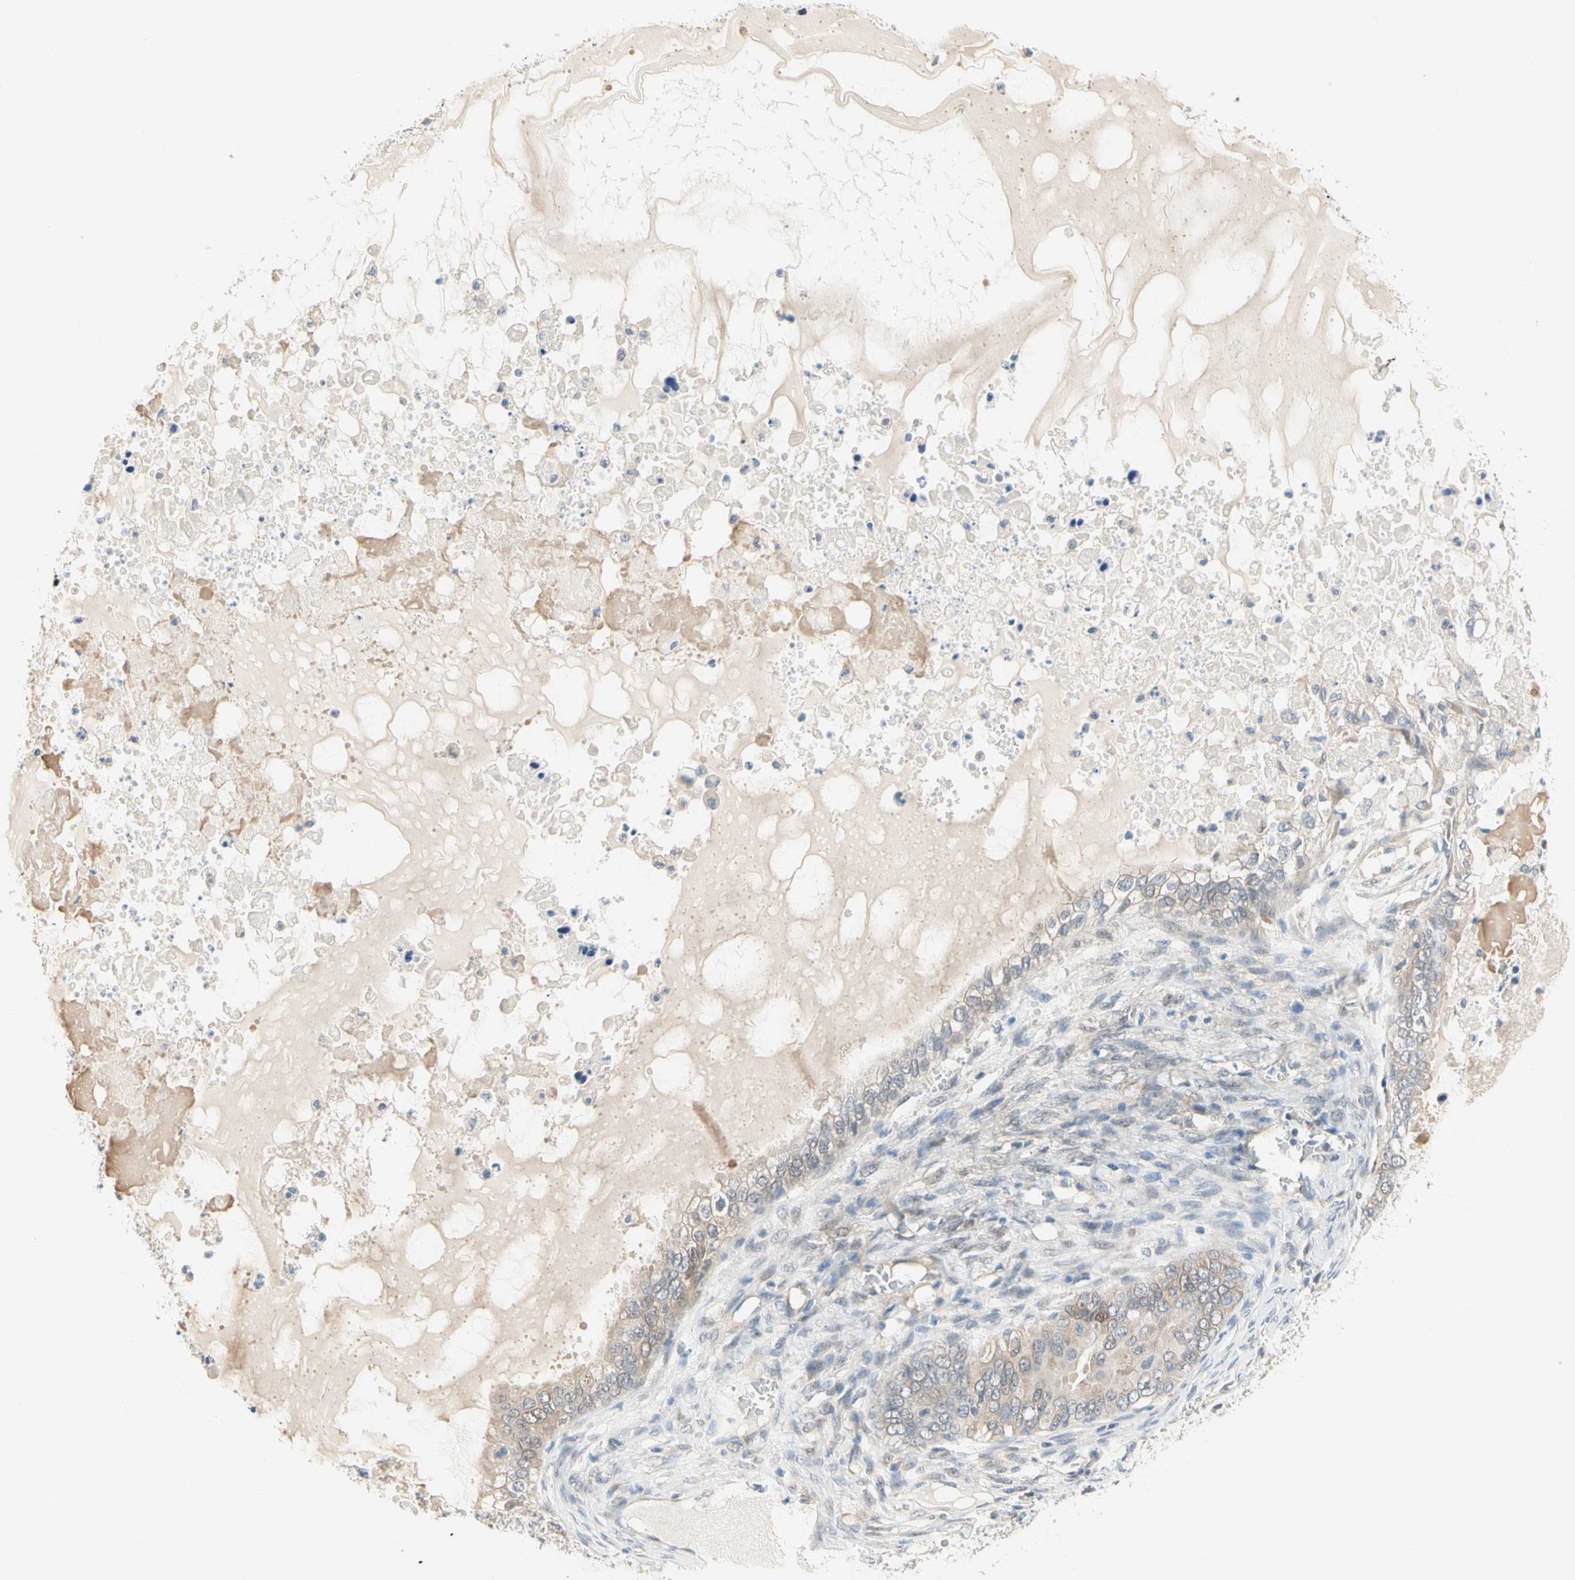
{"staining": {"intensity": "weak", "quantity": ">75%", "location": "cytoplasmic/membranous"}, "tissue": "ovarian cancer", "cell_type": "Tumor cells", "image_type": "cancer", "snomed": [{"axis": "morphology", "description": "Cystadenocarcinoma, mucinous, NOS"}, {"axis": "topography", "description": "Ovary"}], "caption": "Immunohistochemical staining of ovarian cancer demonstrates weak cytoplasmic/membranous protein positivity in about >75% of tumor cells.", "gene": "MPI", "patient": {"sex": "female", "age": 80}}